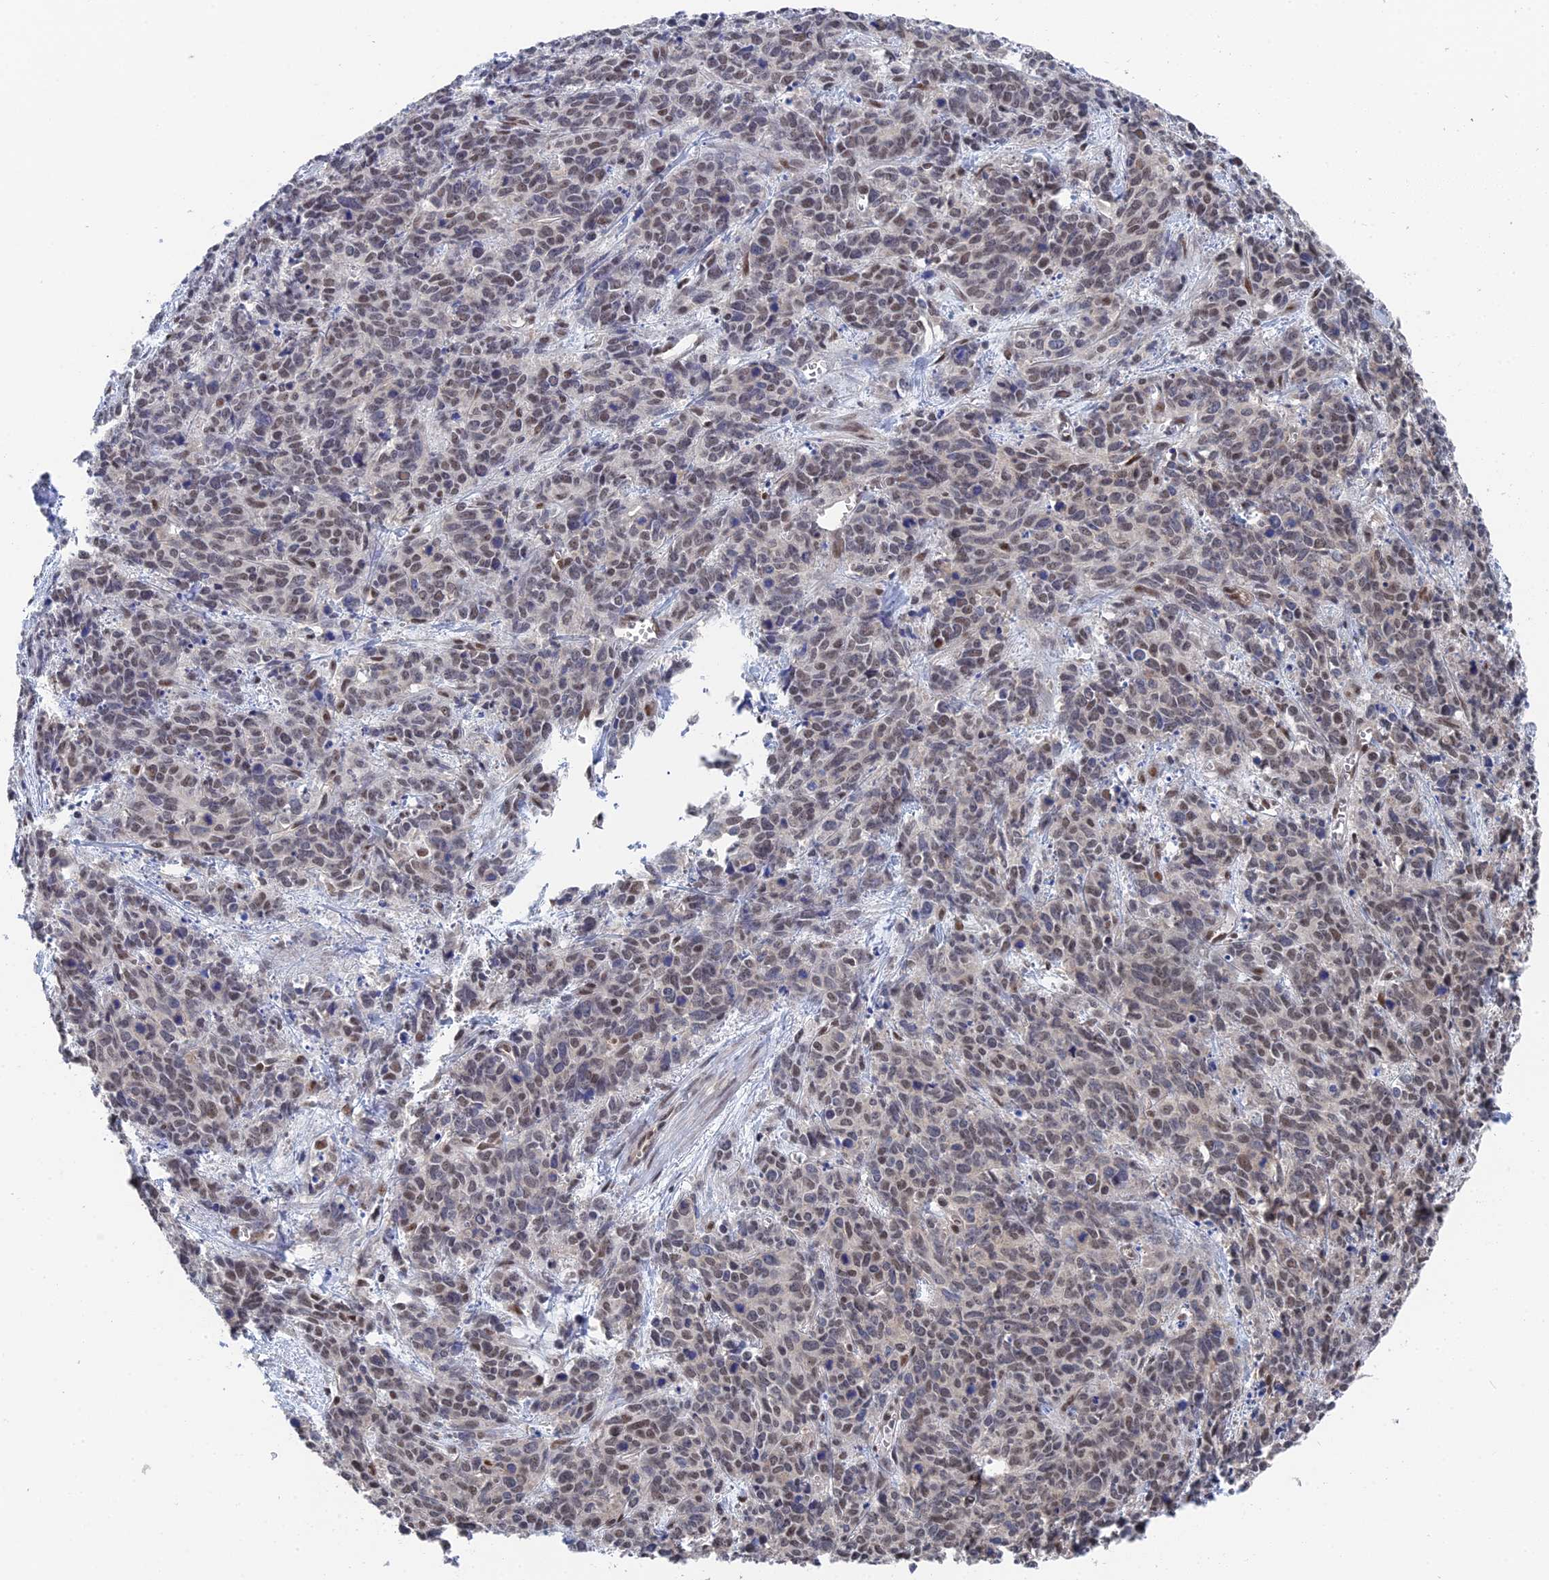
{"staining": {"intensity": "weak", "quantity": "25%-75%", "location": "nuclear"}, "tissue": "cervical cancer", "cell_type": "Tumor cells", "image_type": "cancer", "snomed": [{"axis": "morphology", "description": "Squamous cell carcinoma, NOS"}, {"axis": "topography", "description": "Cervix"}], "caption": "Immunohistochemical staining of cervical cancer demonstrates low levels of weak nuclear protein expression in approximately 25%-75% of tumor cells.", "gene": "TSSC4", "patient": {"sex": "female", "age": 60}}